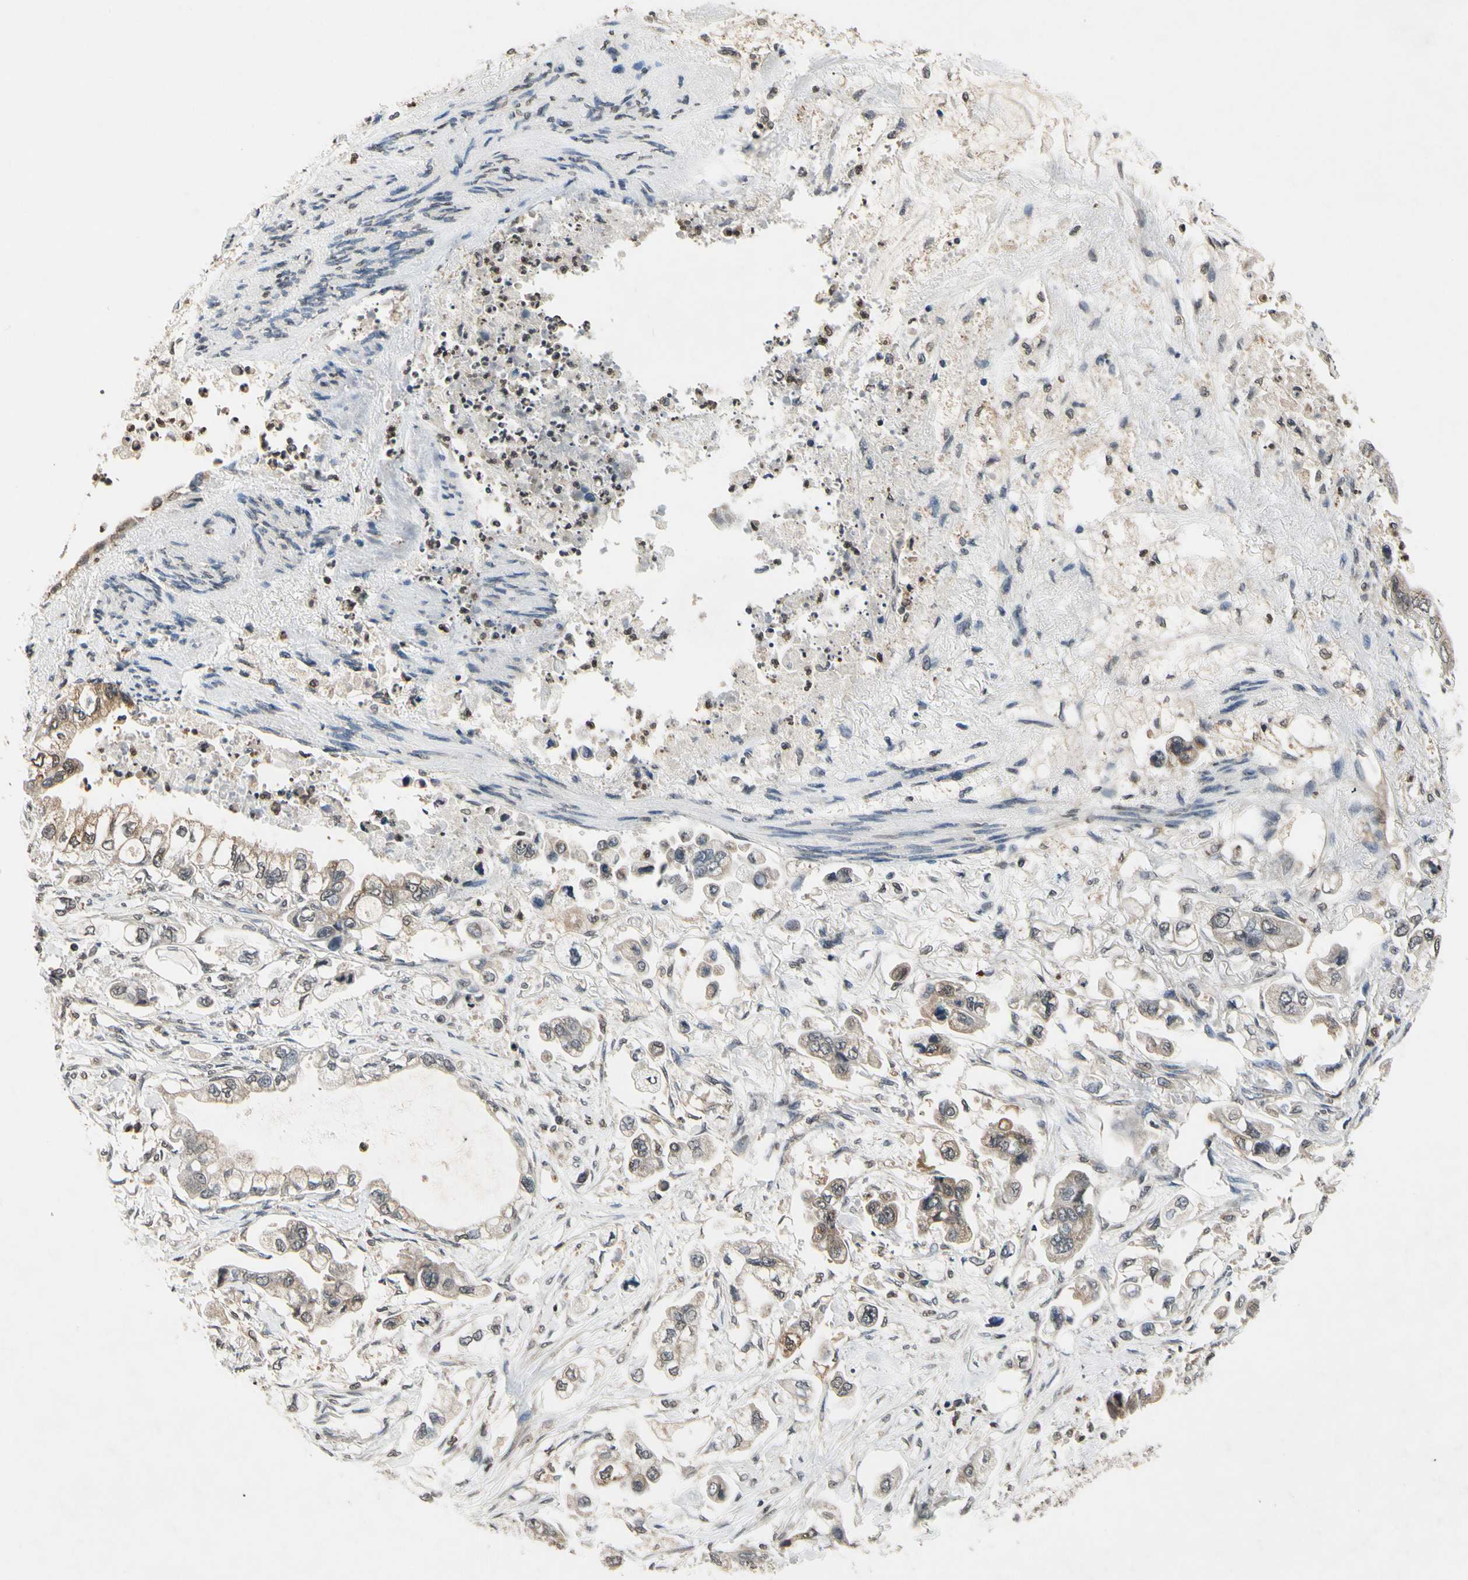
{"staining": {"intensity": "moderate", "quantity": ">75%", "location": "cytoplasmic/membranous"}, "tissue": "stomach cancer", "cell_type": "Tumor cells", "image_type": "cancer", "snomed": [{"axis": "morphology", "description": "Adenocarcinoma, NOS"}, {"axis": "topography", "description": "Stomach"}], "caption": "Tumor cells reveal medium levels of moderate cytoplasmic/membranous expression in about >75% of cells in stomach adenocarcinoma.", "gene": "GCLC", "patient": {"sex": "male", "age": 62}}